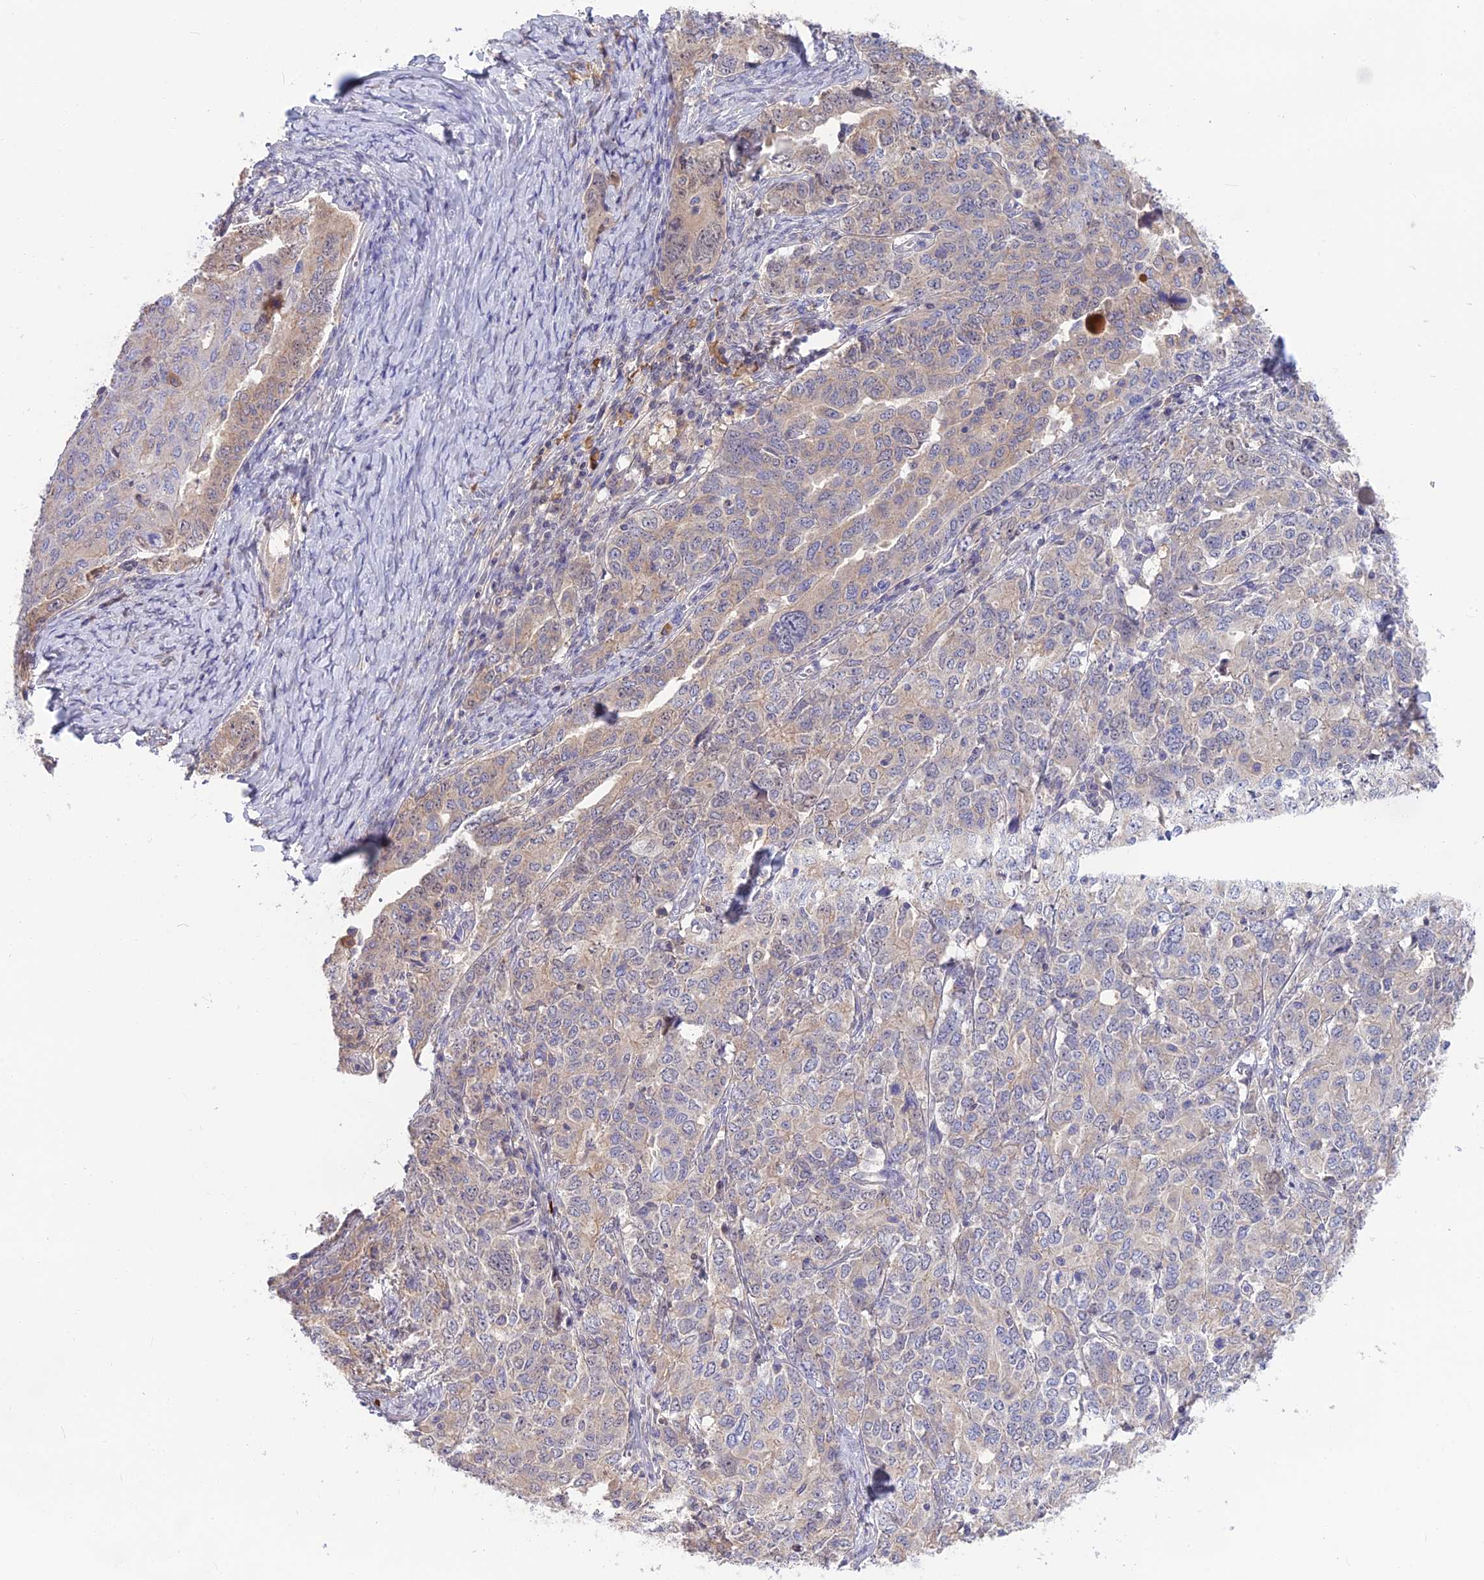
{"staining": {"intensity": "weak", "quantity": "<25%", "location": "cytoplasmic/membranous"}, "tissue": "ovarian cancer", "cell_type": "Tumor cells", "image_type": "cancer", "snomed": [{"axis": "morphology", "description": "Carcinoma, endometroid"}, {"axis": "topography", "description": "Ovary"}], "caption": "Tumor cells are negative for brown protein staining in ovarian cancer.", "gene": "SNAP91", "patient": {"sex": "female", "age": 62}}